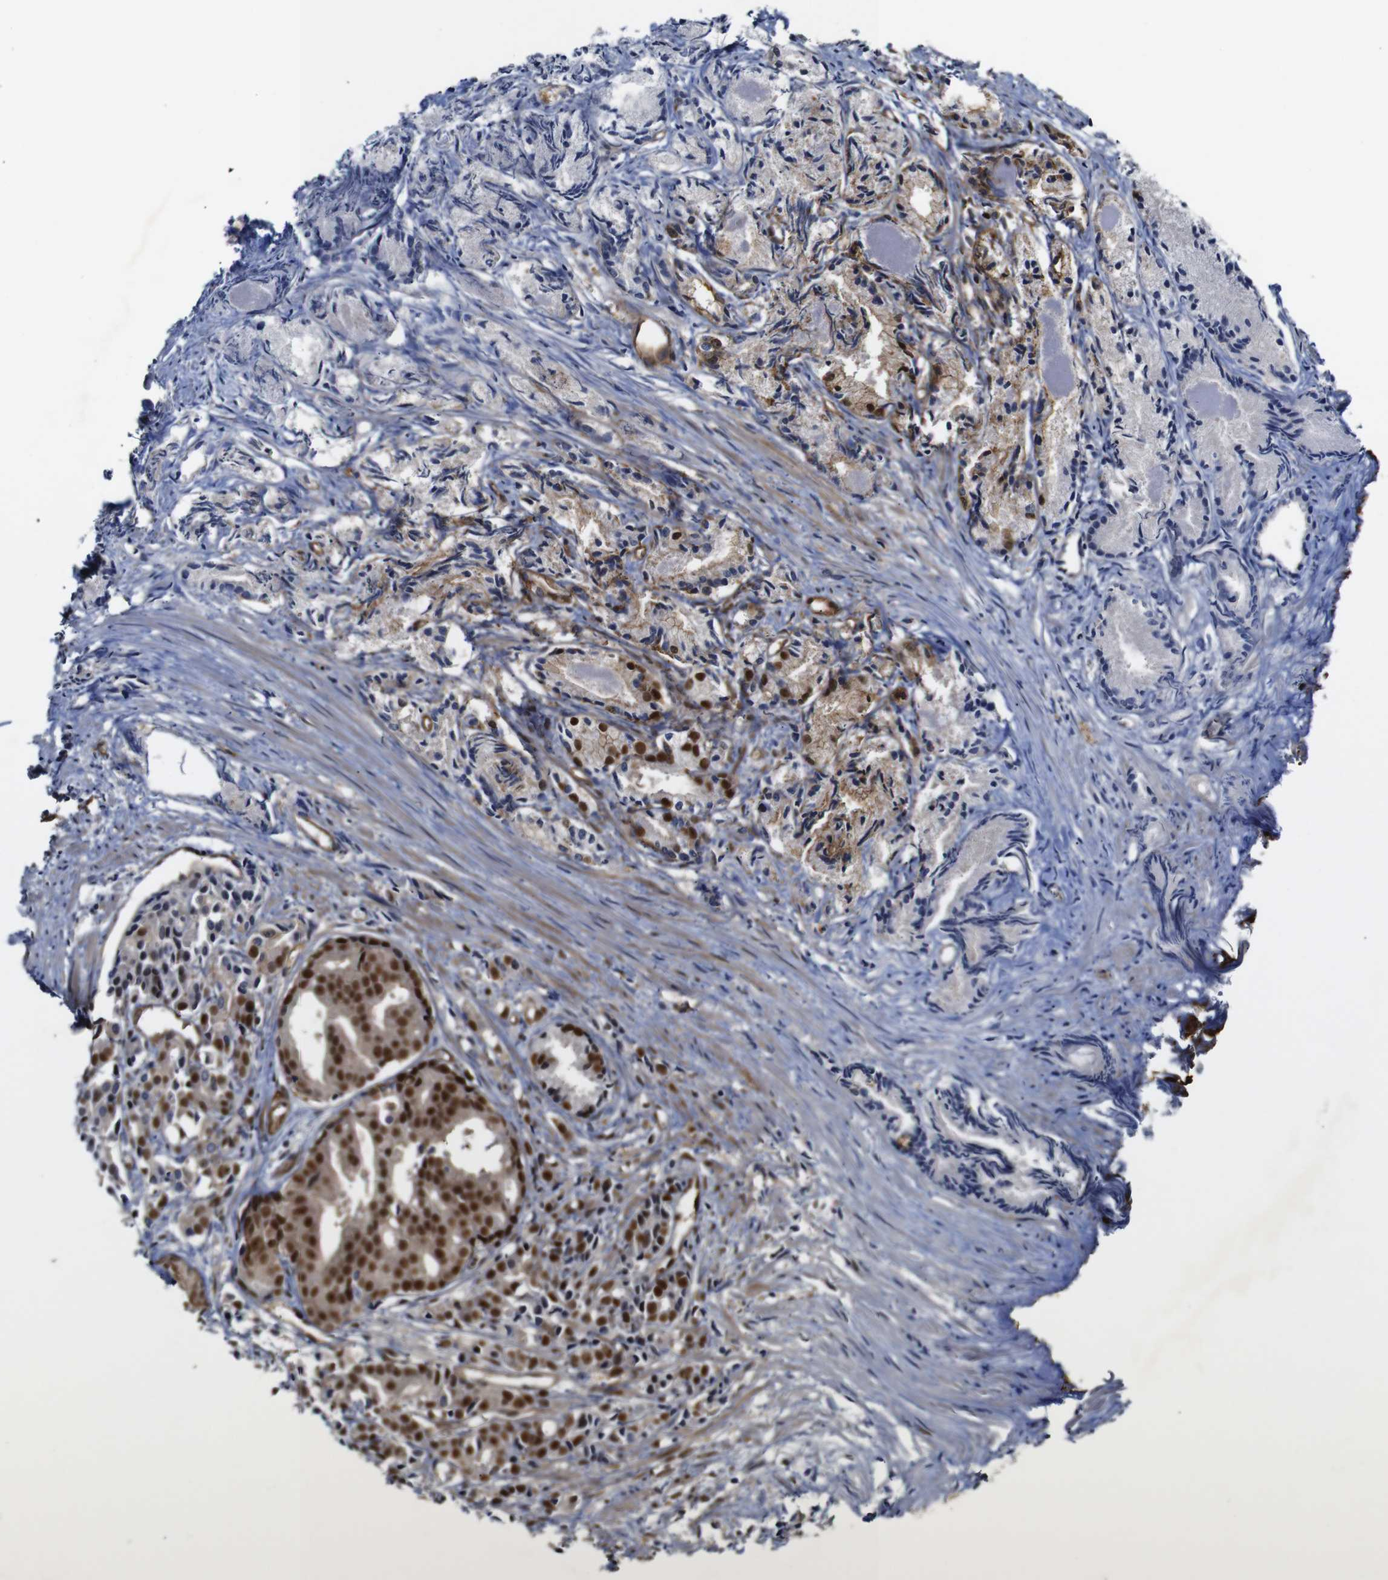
{"staining": {"intensity": "strong", "quantity": "25%-75%", "location": "cytoplasmic/membranous,nuclear"}, "tissue": "prostate cancer", "cell_type": "Tumor cells", "image_type": "cancer", "snomed": [{"axis": "morphology", "description": "Adenocarcinoma, Low grade"}, {"axis": "topography", "description": "Prostate"}], "caption": "Immunohistochemical staining of human prostate cancer (low-grade adenocarcinoma) demonstrates strong cytoplasmic/membranous and nuclear protein positivity in about 25%-75% of tumor cells.", "gene": "NANOS1", "patient": {"sex": "male", "age": 72}}